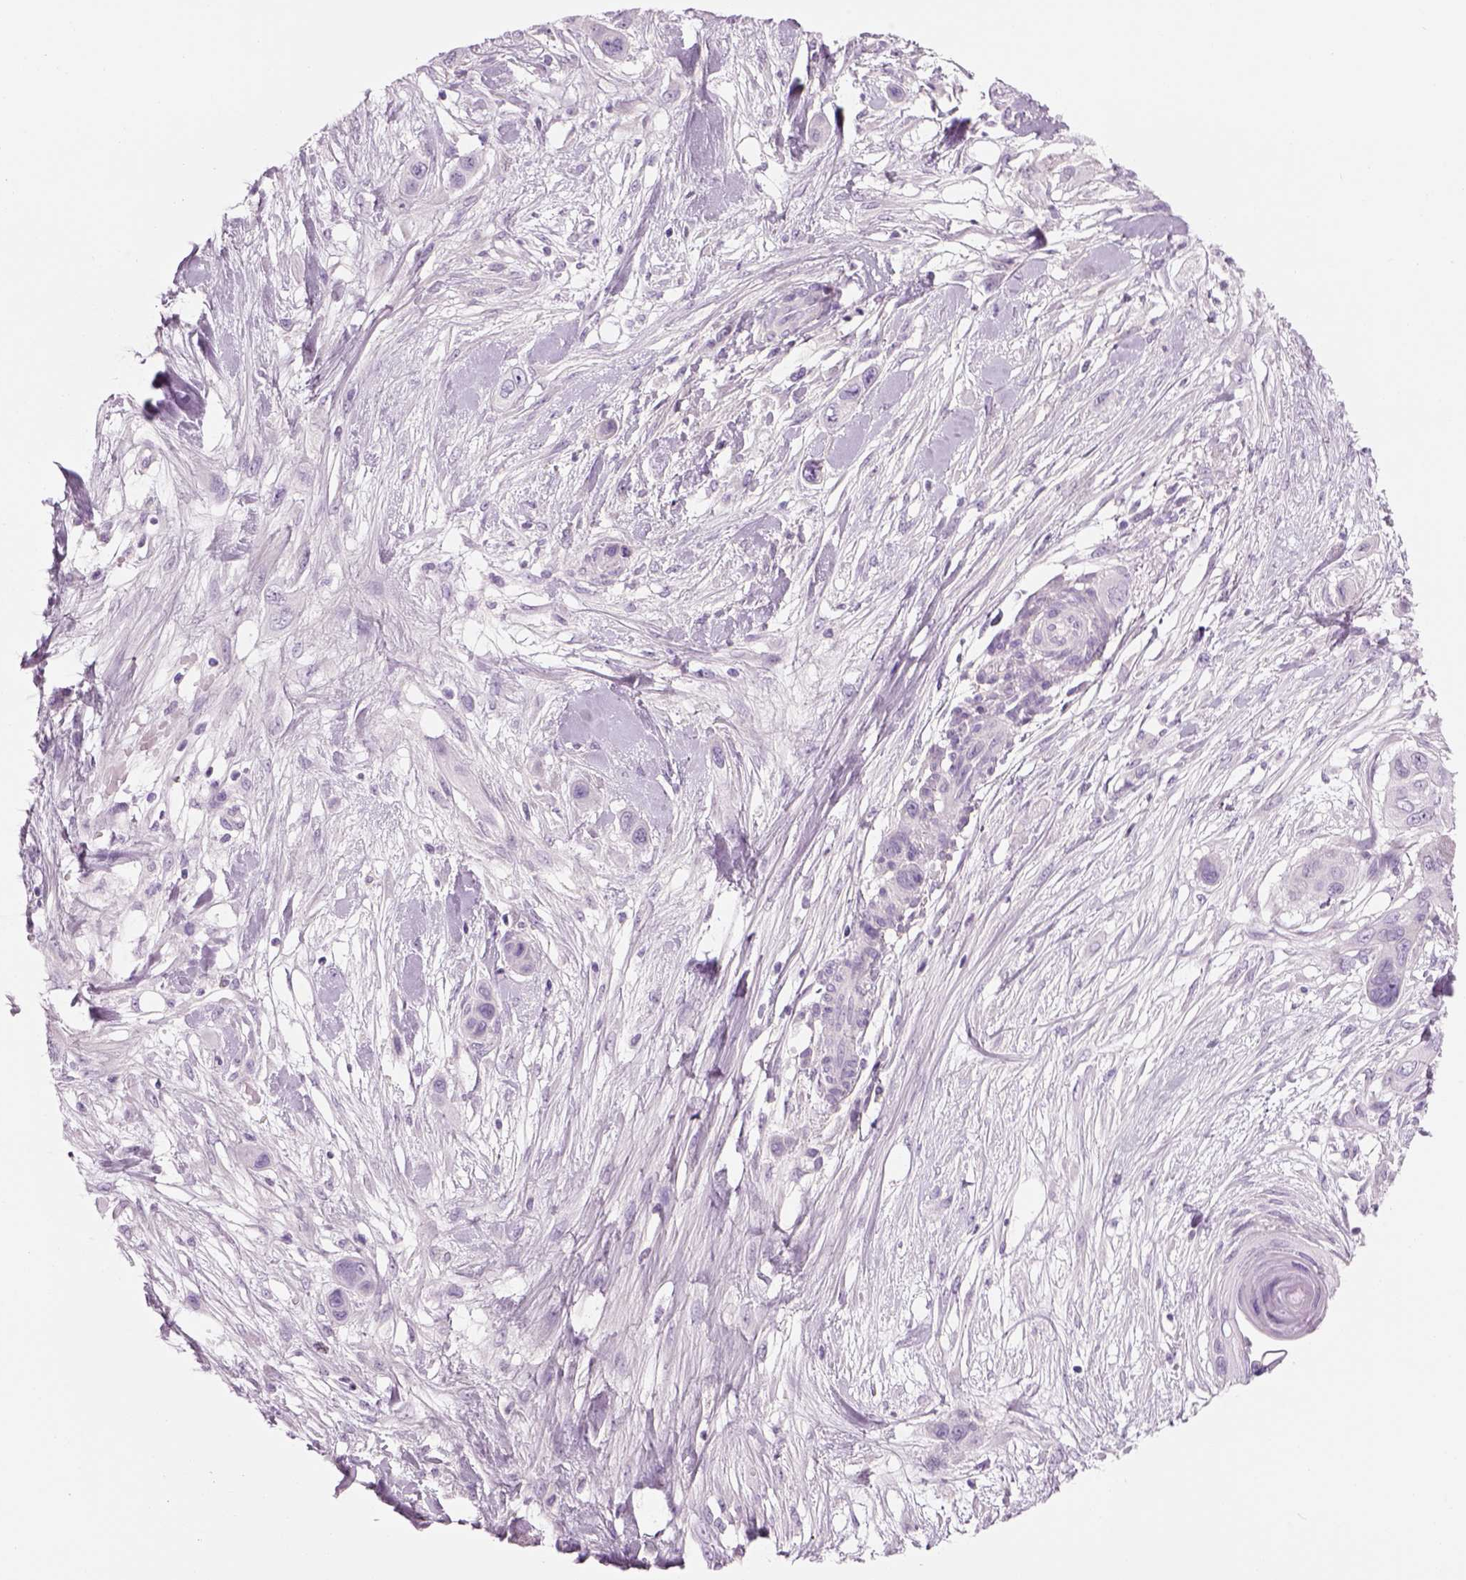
{"staining": {"intensity": "negative", "quantity": "none", "location": "none"}, "tissue": "skin cancer", "cell_type": "Tumor cells", "image_type": "cancer", "snomed": [{"axis": "morphology", "description": "Squamous cell carcinoma, NOS"}, {"axis": "topography", "description": "Skin"}], "caption": "A micrograph of squamous cell carcinoma (skin) stained for a protein reveals no brown staining in tumor cells.", "gene": "MDH1B", "patient": {"sex": "male", "age": 79}}